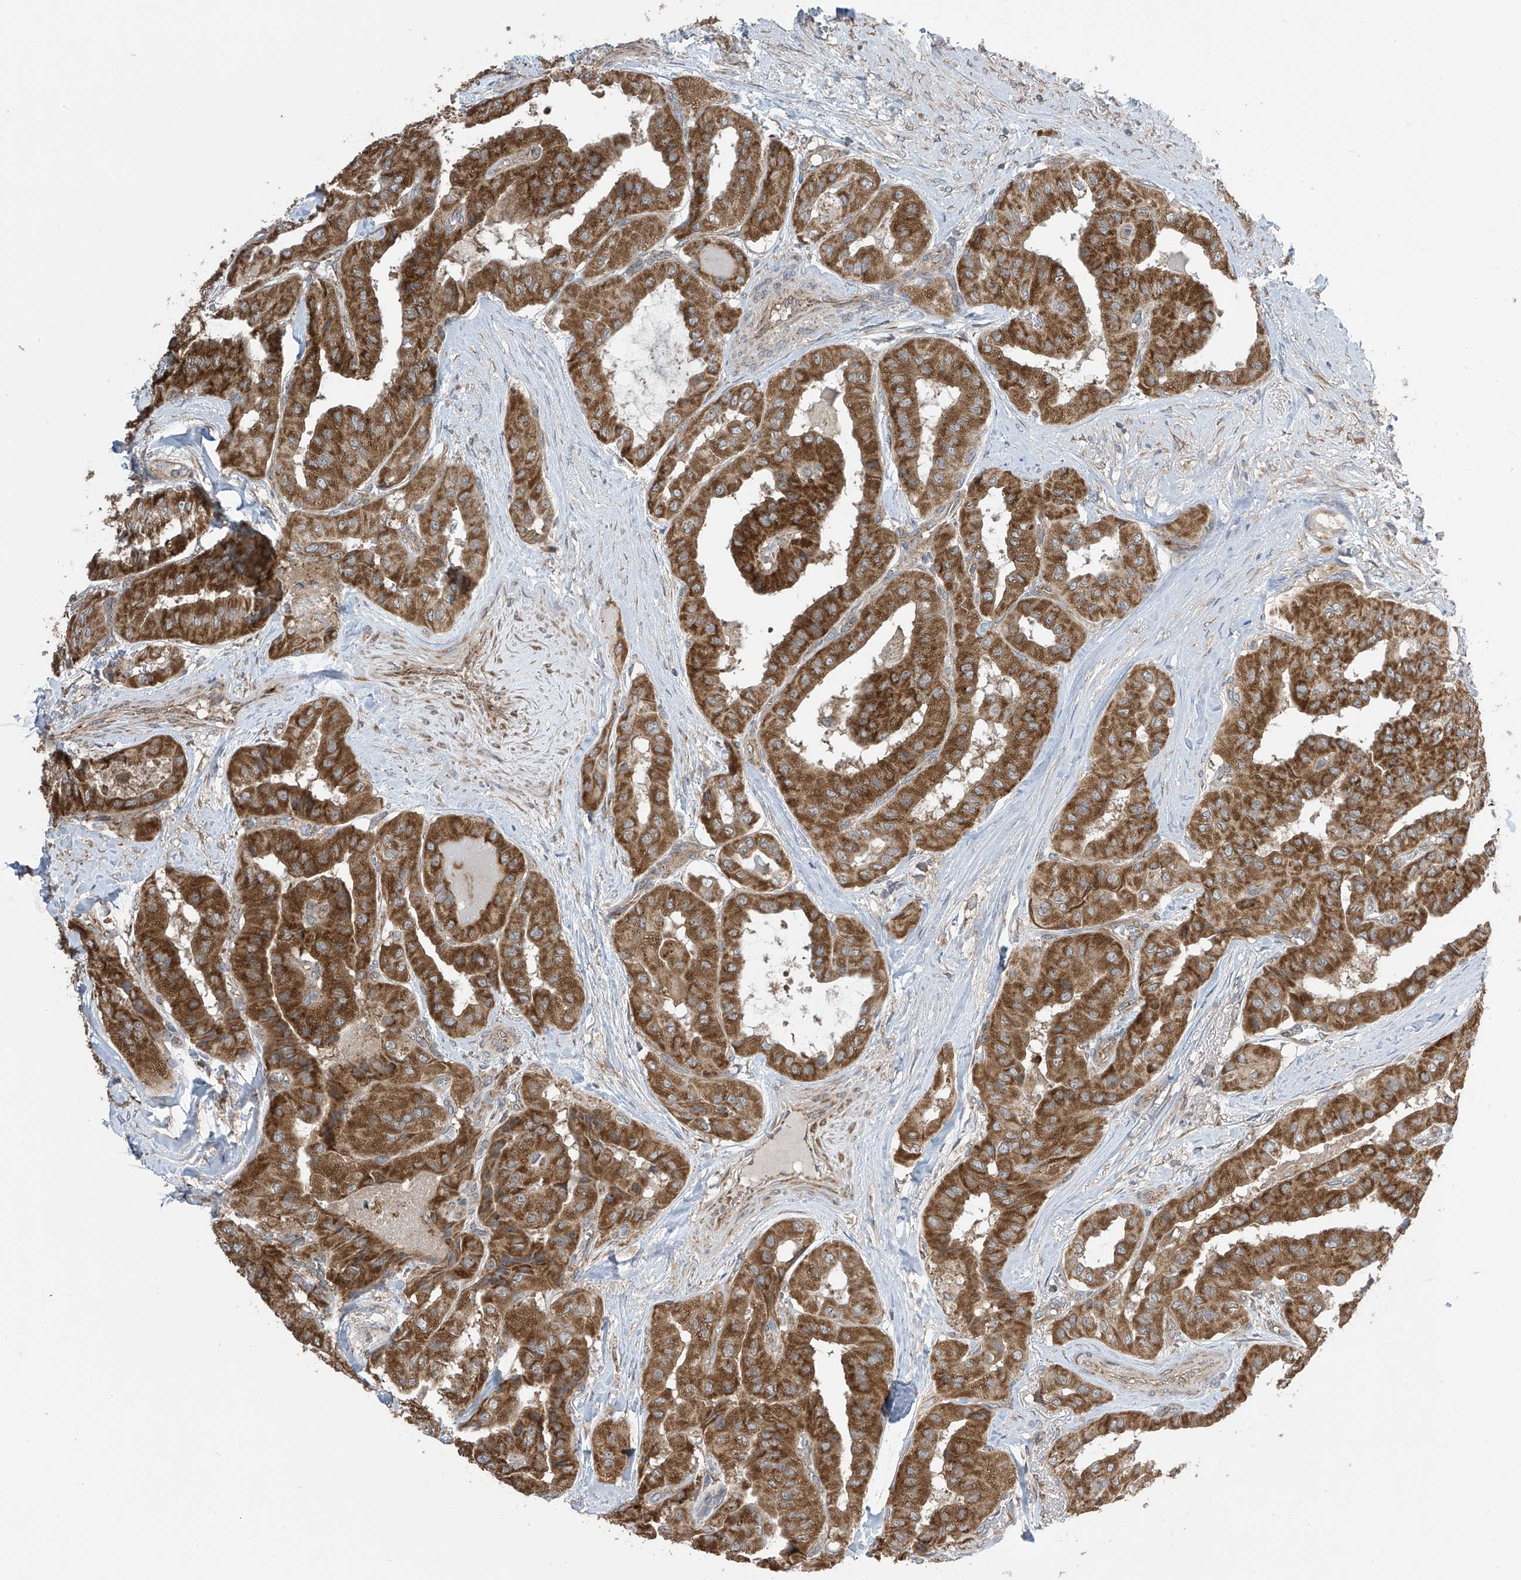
{"staining": {"intensity": "moderate", "quantity": ">75%", "location": "cytoplasmic/membranous"}, "tissue": "thyroid cancer", "cell_type": "Tumor cells", "image_type": "cancer", "snomed": [{"axis": "morphology", "description": "Papillary adenocarcinoma, NOS"}, {"axis": "topography", "description": "Thyroid gland"}], "caption": "An image of thyroid cancer stained for a protein displays moderate cytoplasmic/membranous brown staining in tumor cells. (DAB (3,3'-diaminobenzidine) = brown stain, brightfield microscopy at high magnification).", "gene": "PNPT1", "patient": {"sex": "female", "age": 59}}